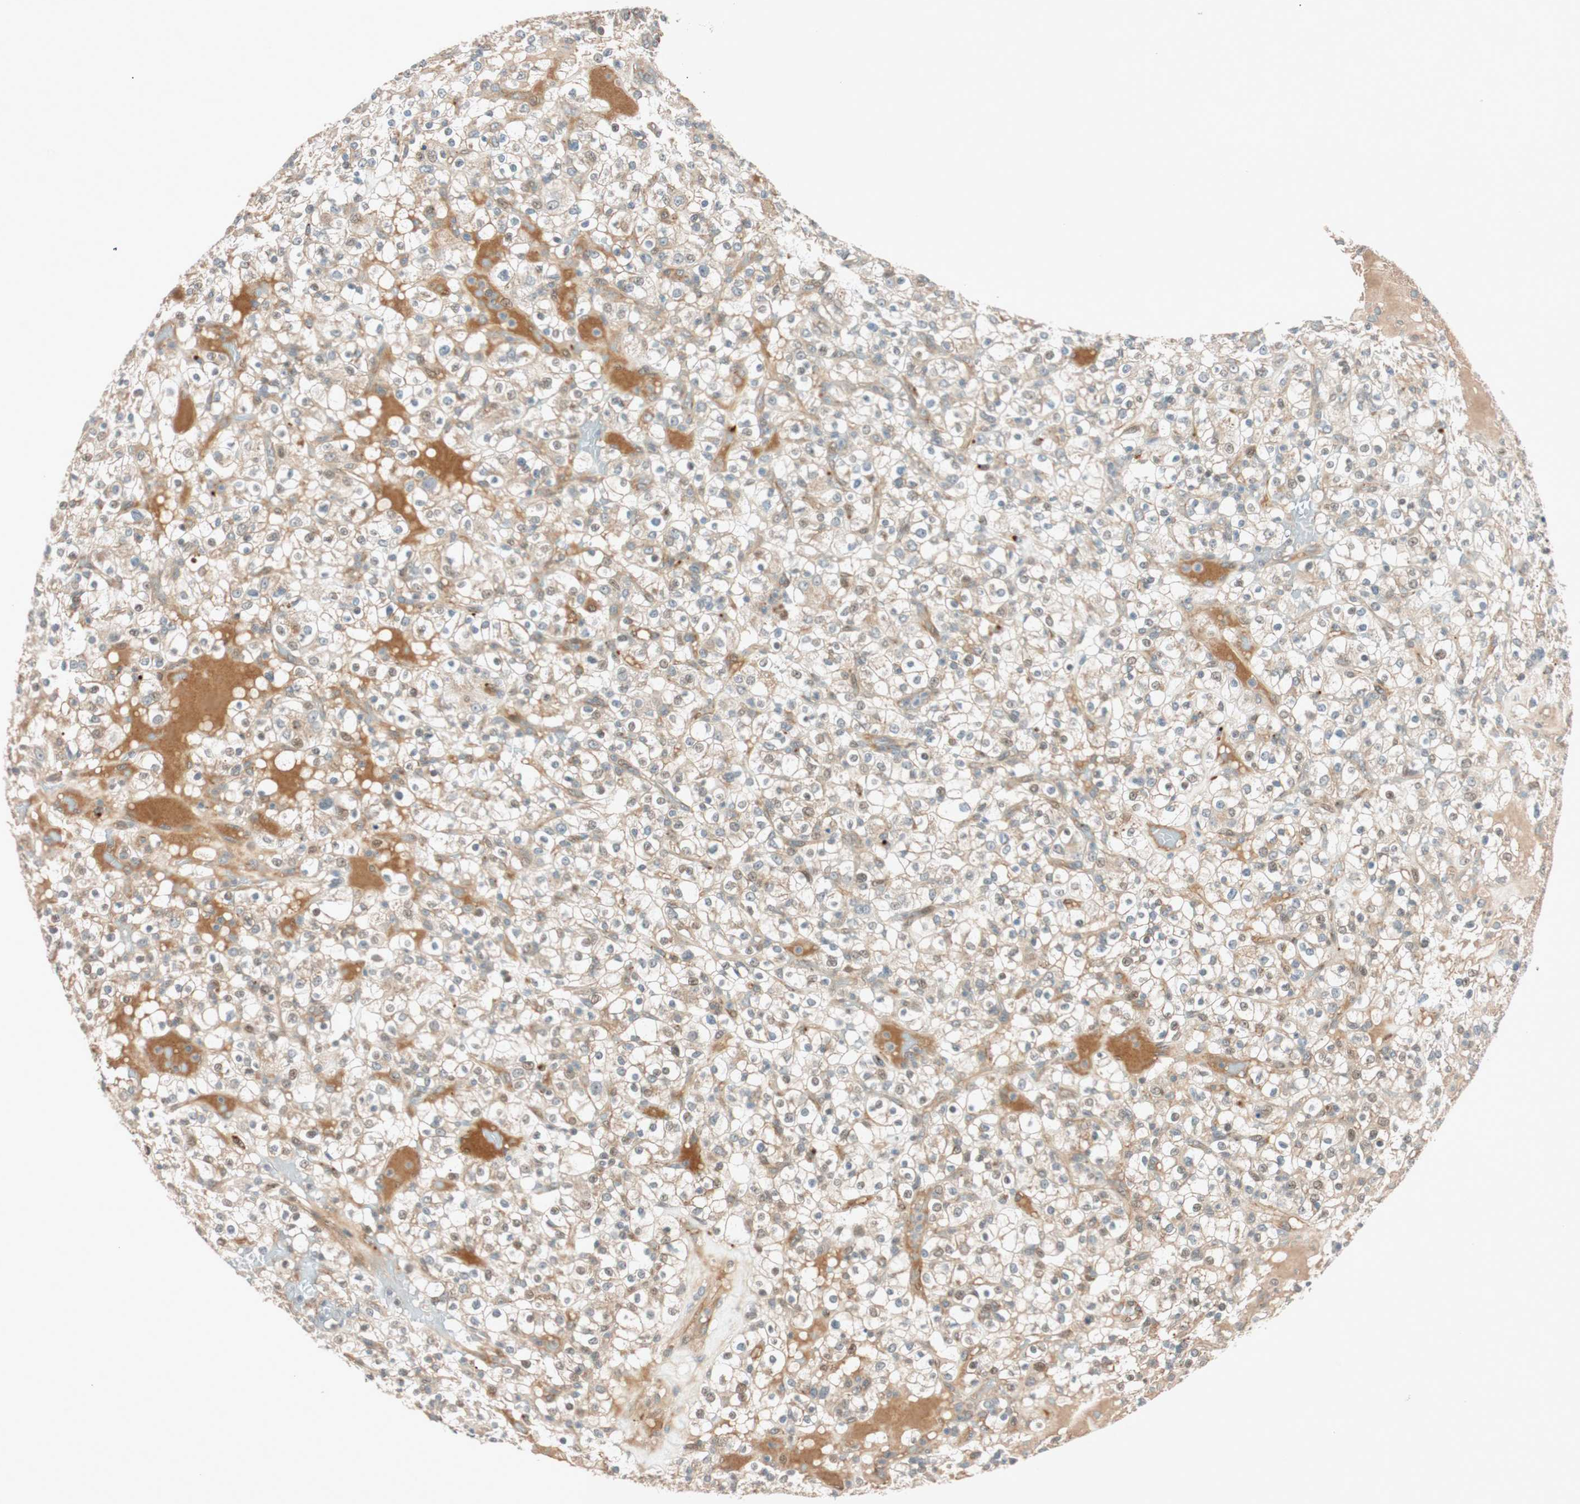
{"staining": {"intensity": "weak", "quantity": "25%-75%", "location": "cytoplasmic/membranous"}, "tissue": "renal cancer", "cell_type": "Tumor cells", "image_type": "cancer", "snomed": [{"axis": "morphology", "description": "Normal tissue, NOS"}, {"axis": "morphology", "description": "Adenocarcinoma, NOS"}, {"axis": "topography", "description": "Kidney"}], "caption": "Brown immunohistochemical staining in human adenocarcinoma (renal) exhibits weak cytoplasmic/membranous expression in approximately 25%-75% of tumor cells.", "gene": "EPHA6", "patient": {"sex": "female", "age": 72}}